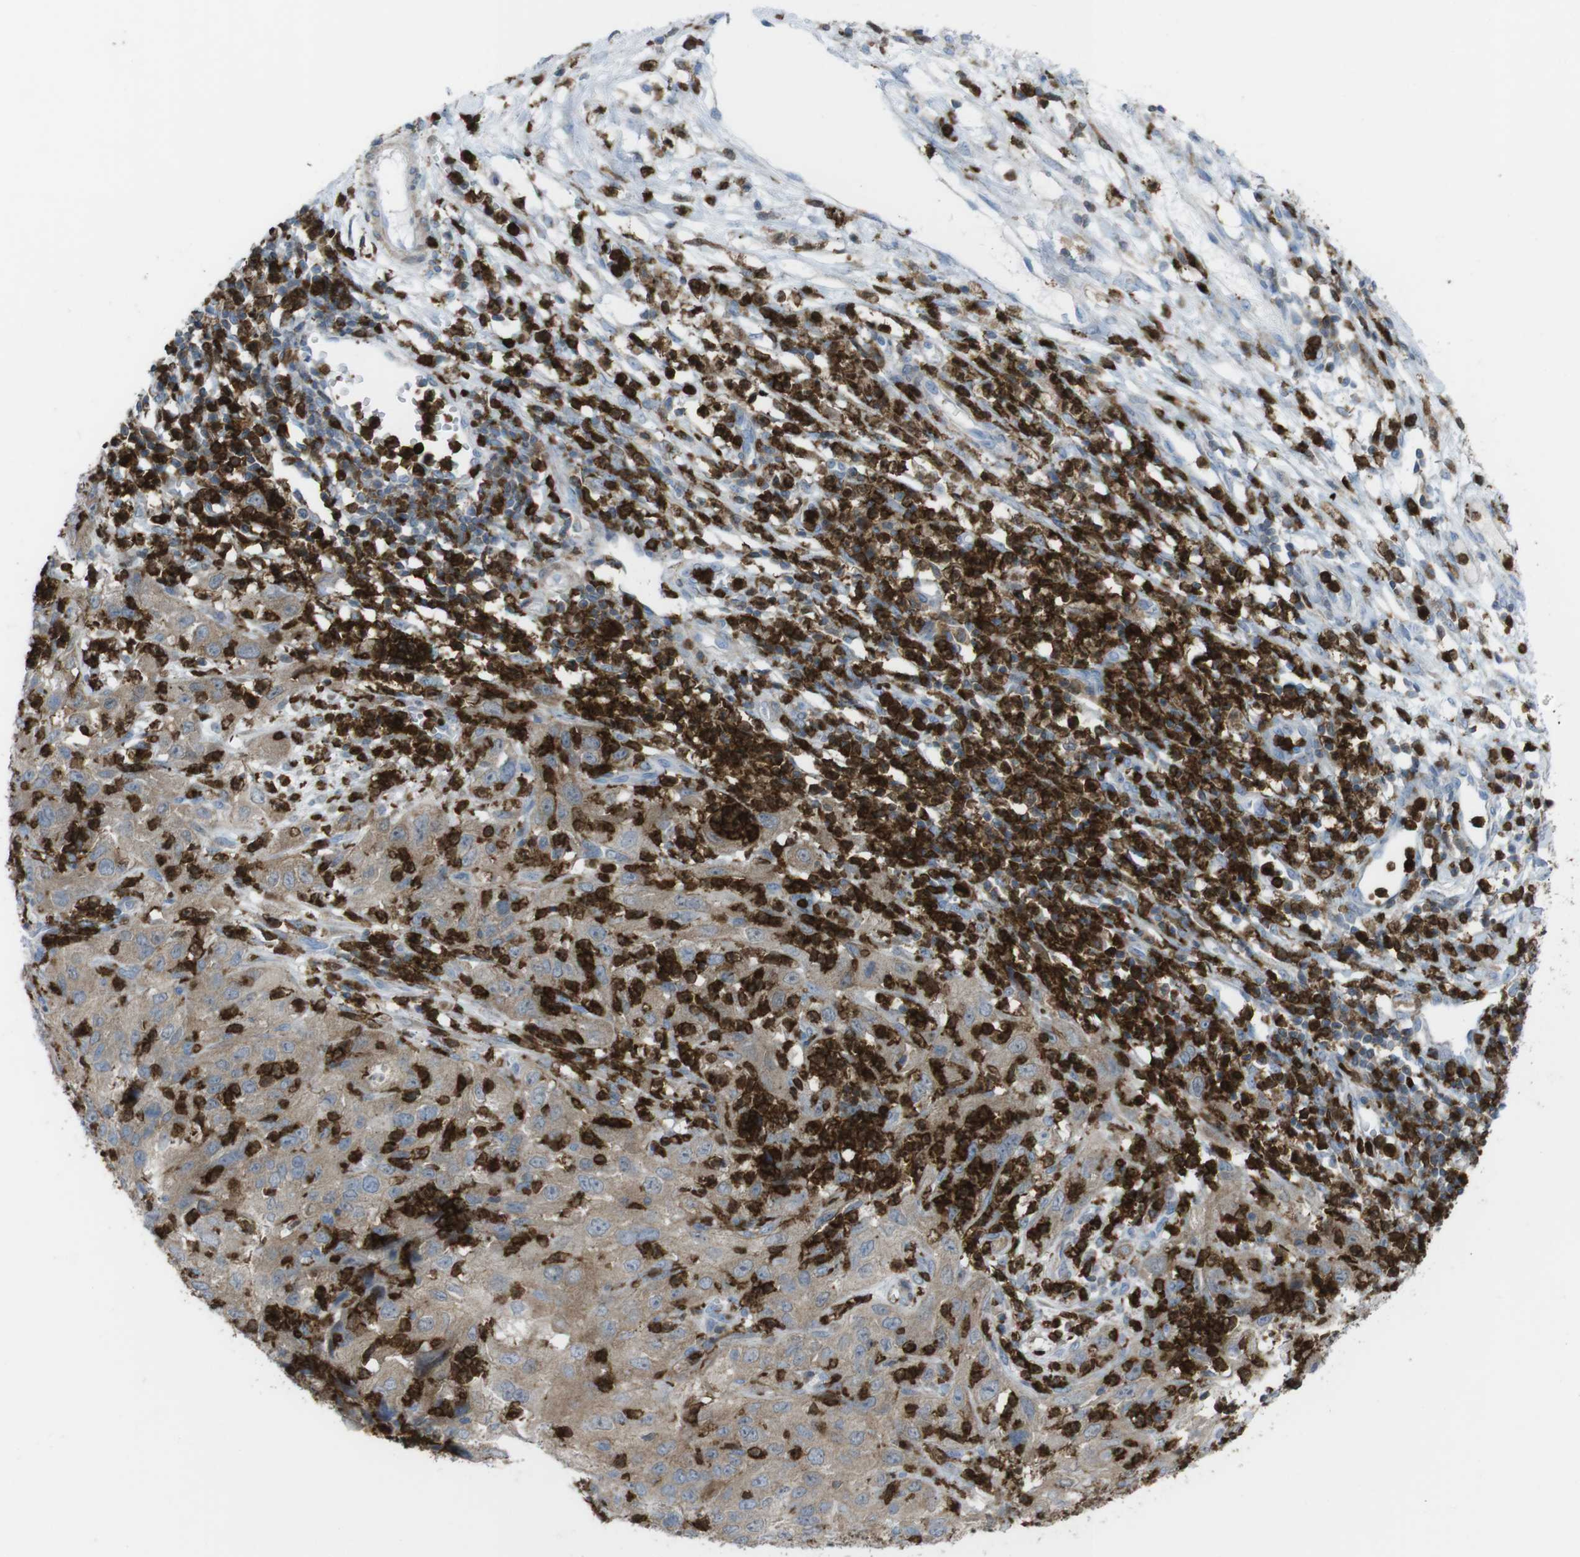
{"staining": {"intensity": "weak", "quantity": ">75%", "location": "cytoplasmic/membranous"}, "tissue": "cervical cancer", "cell_type": "Tumor cells", "image_type": "cancer", "snomed": [{"axis": "morphology", "description": "Squamous cell carcinoma, NOS"}, {"axis": "topography", "description": "Cervix"}], "caption": "Tumor cells display low levels of weak cytoplasmic/membranous positivity in approximately >75% of cells in human cervical cancer.", "gene": "PRKCD", "patient": {"sex": "female", "age": 32}}